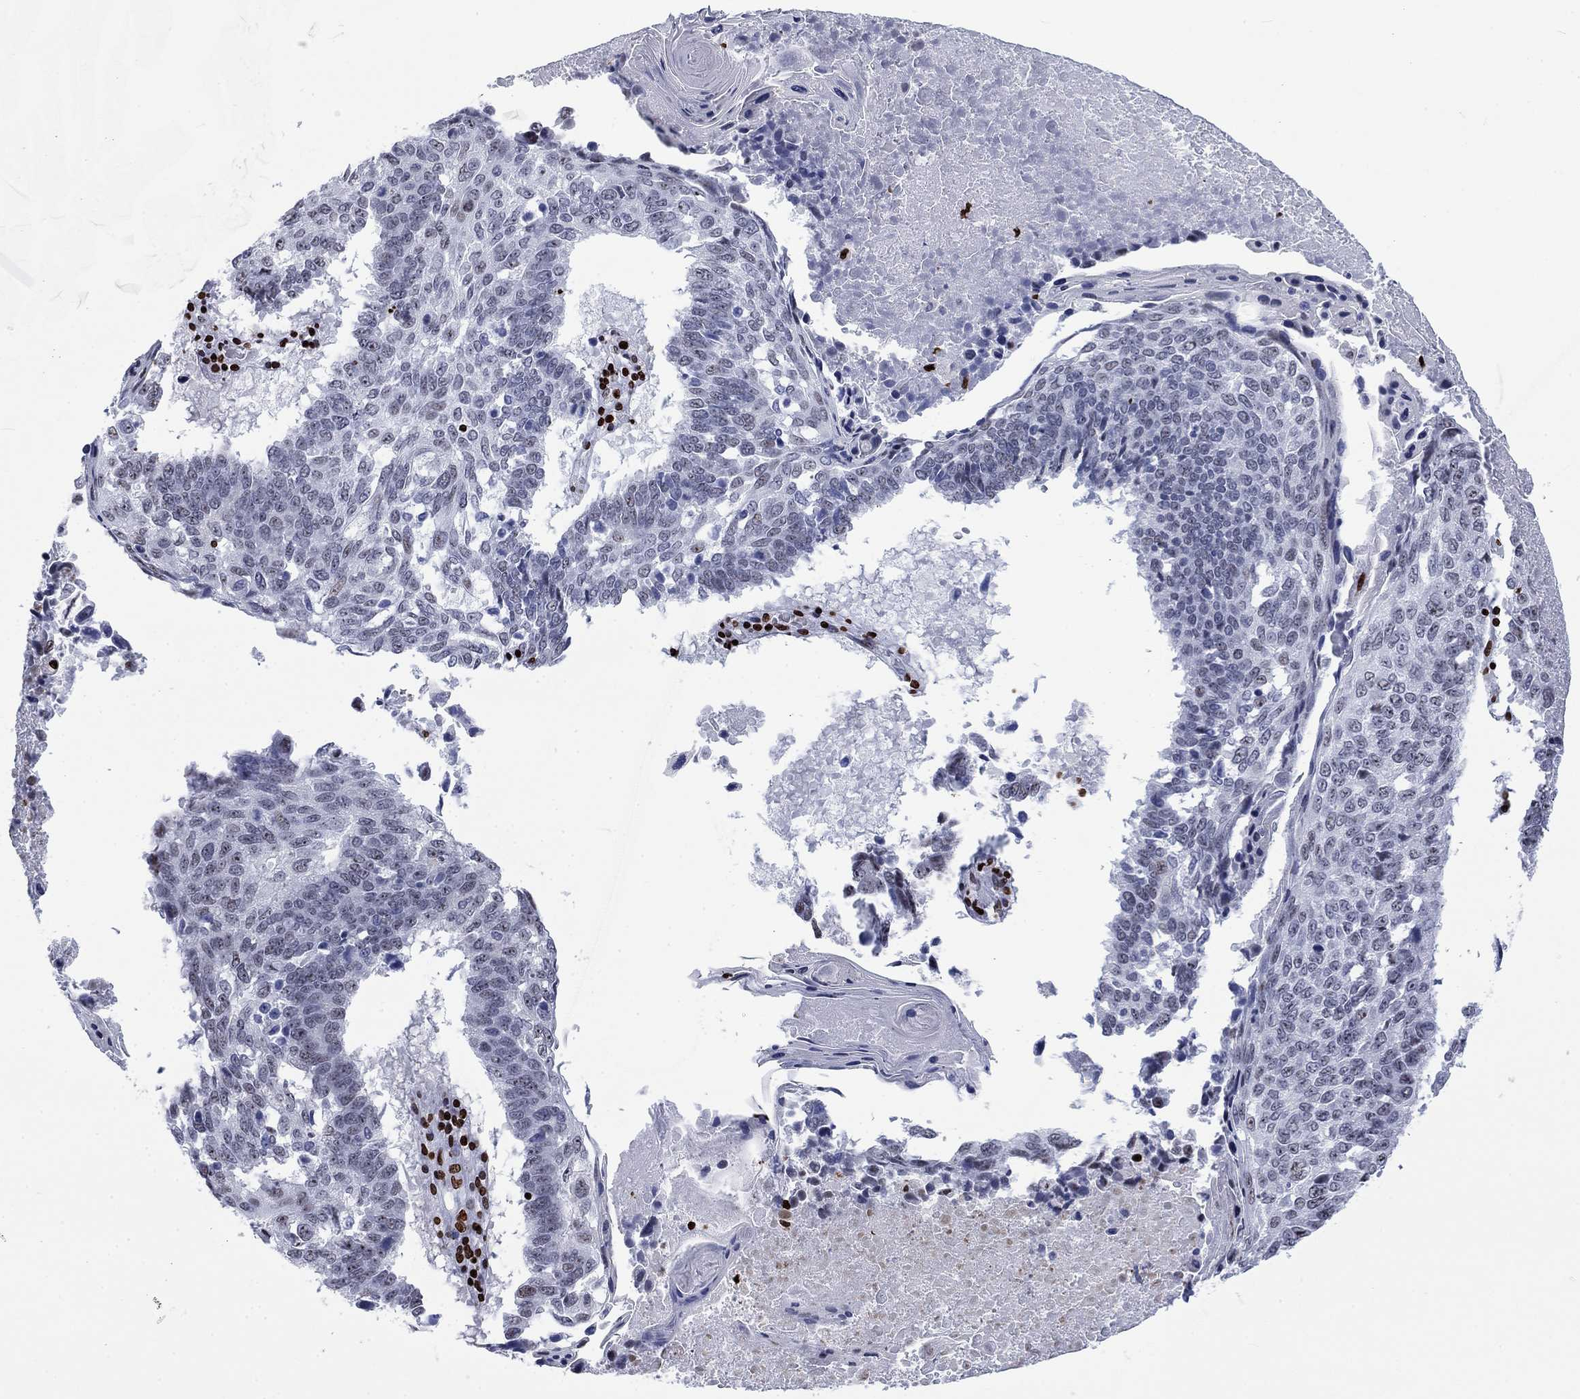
{"staining": {"intensity": "negative", "quantity": "none", "location": "none"}, "tissue": "lung cancer", "cell_type": "Tumor cells", "image_type": "cancer", "snomed": [{"axis": "morphology", "description": "Squamous cell carcinoma, NOS"}, {"axis": "topography", "description": "Lung"}], "caption": "Immunohistochemistry (IHC) of human lung cancer exhibits no expression in tumor cells.", "gene": "H1-5", "patient": {"sex": "male", "age": 73}}